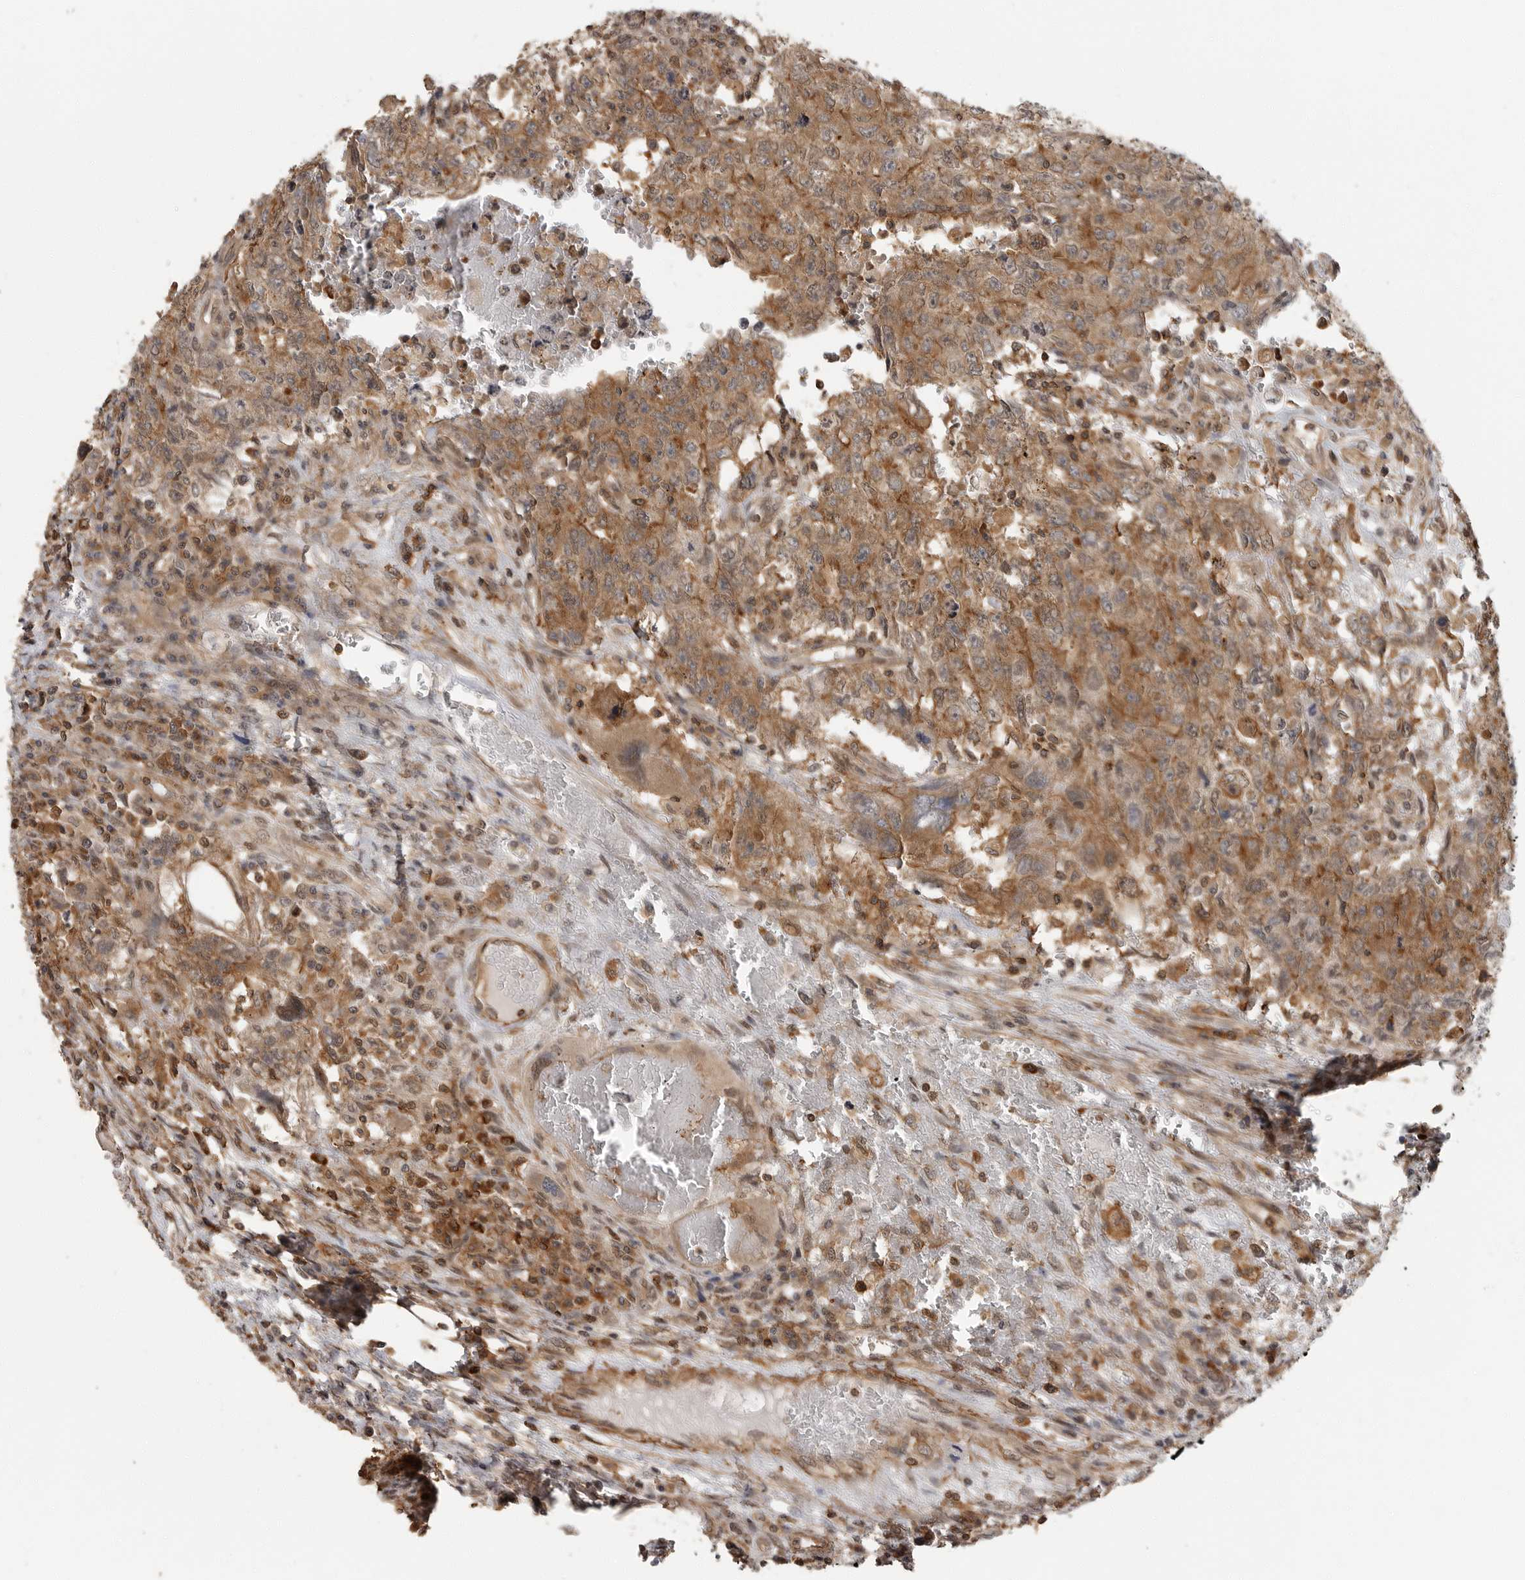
{"staining": {"intensity": "moderate", "quantity": ">75%", "location": "cytoplasmic/membranous"}, "tissue": "testis cancer", "cell_type": "Tumor cells", "image_type": "cancer", "snomed": [{"axis": "morphology", "description": "Carcinoma, Embryonal, NOS"}, {"axis": "topography", "description": "Testis"}], "caption": "Human testis embryonal carcinoma stained with a brown dye exhibits moderate cytoplasmic/membranous positive staining in approximately >75% of tumor cells.", "gene": "ERN1", "patient": {"sex": "male", "age": 26}}